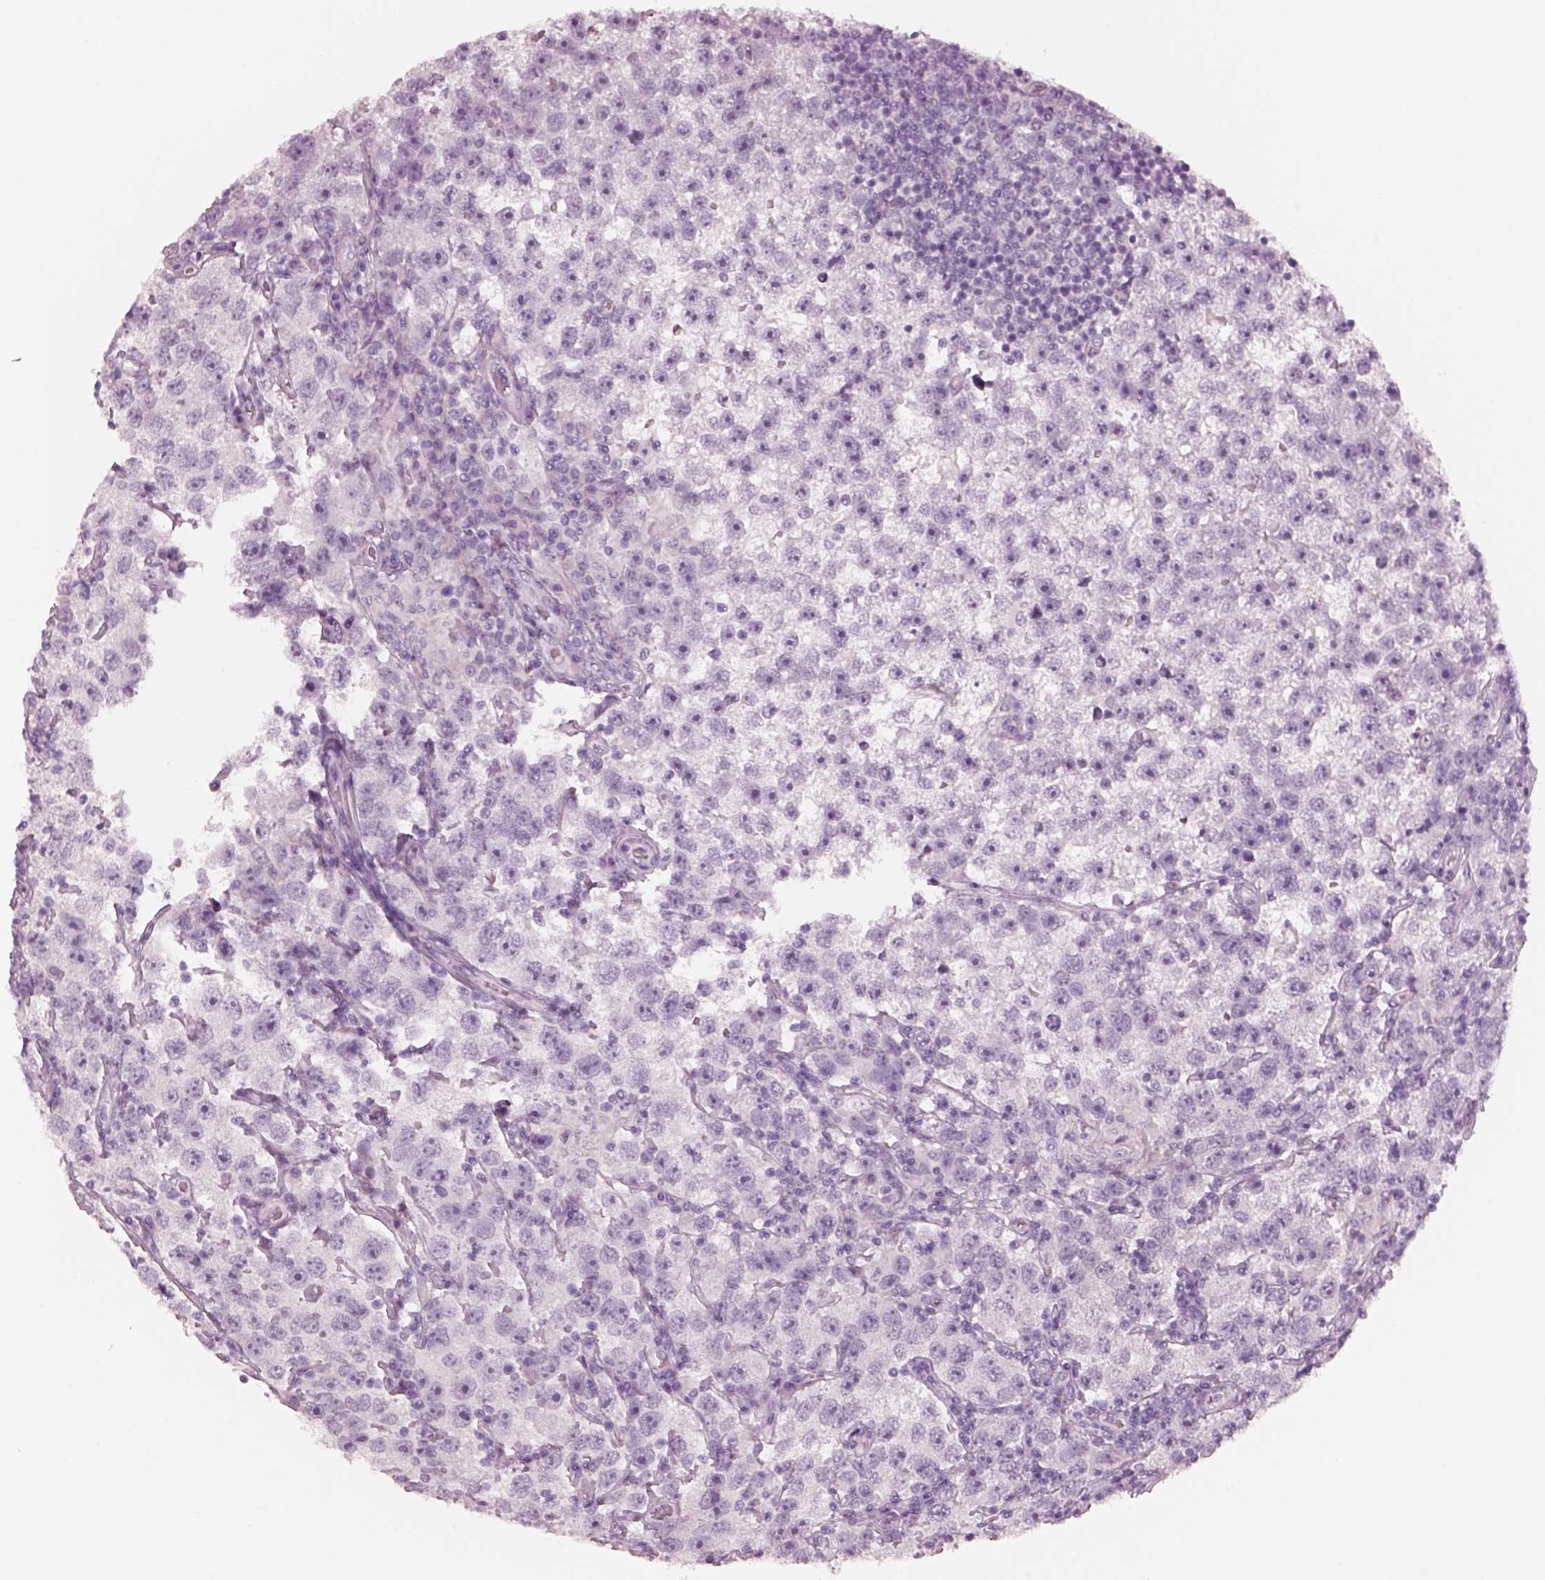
{"staining": {"intensity": "negative", "quantity": "none", "location": "none"}, "tissue": "testis cancer", "cell_type": "Tumor cells", "image_type": "cancer", "snomed": [{"axis": "morphology", "description": "Seminoma, NOS"}, {"axis": "topography", "description": "Testis"}], "caption": "A histopathology image of testis cancer (seminoma) stained for a protein reveals no brown staining in tumor cells.", "gene": "PACRG", "patient": {"sex": "male", "age": 26}}